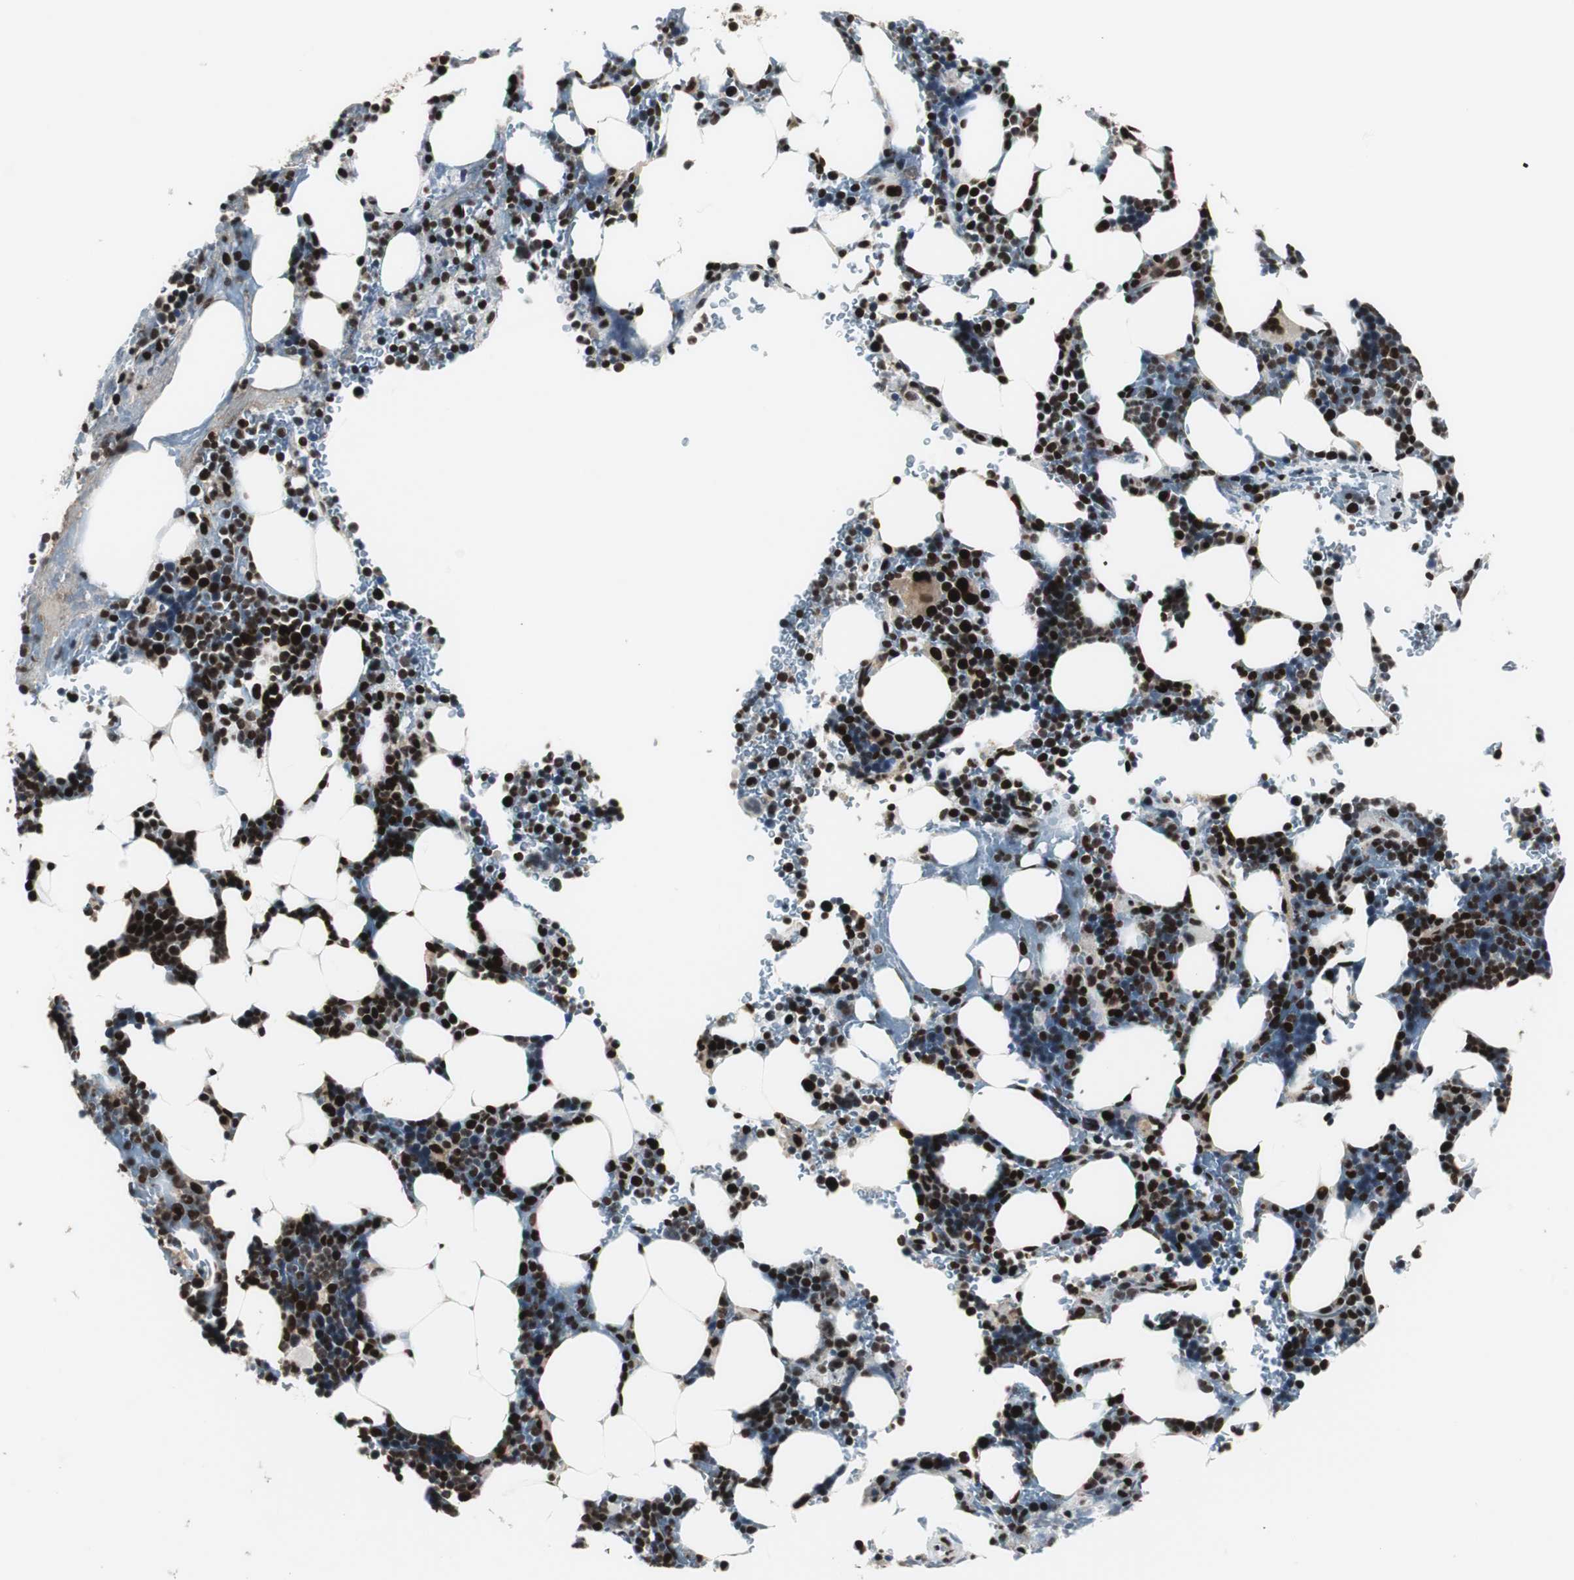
{"staining": {"intensity": "strong", "quantity": ">75%", "location": "nuclear"}, "tissue": "bone marrow", "cell_type": "Hematopoietic cells", "image_type": "normal", "snomed": [{"axis": "morphology", "description": "Normal tissue, NOS"}, {"axis": "topography", "description": "Bone marrow"}], "caption": "Bone marrow was stained to show a protein in brown. There is high levels of strong nuclear positivity in about >75% of hematopoietic cells. (Stains: DAB in brown, nuclei in blue, Microscopy: brightfield microscopy at high magnification).", "gene": "CDK9", "patient": {"sex": "female", "age": 73}}